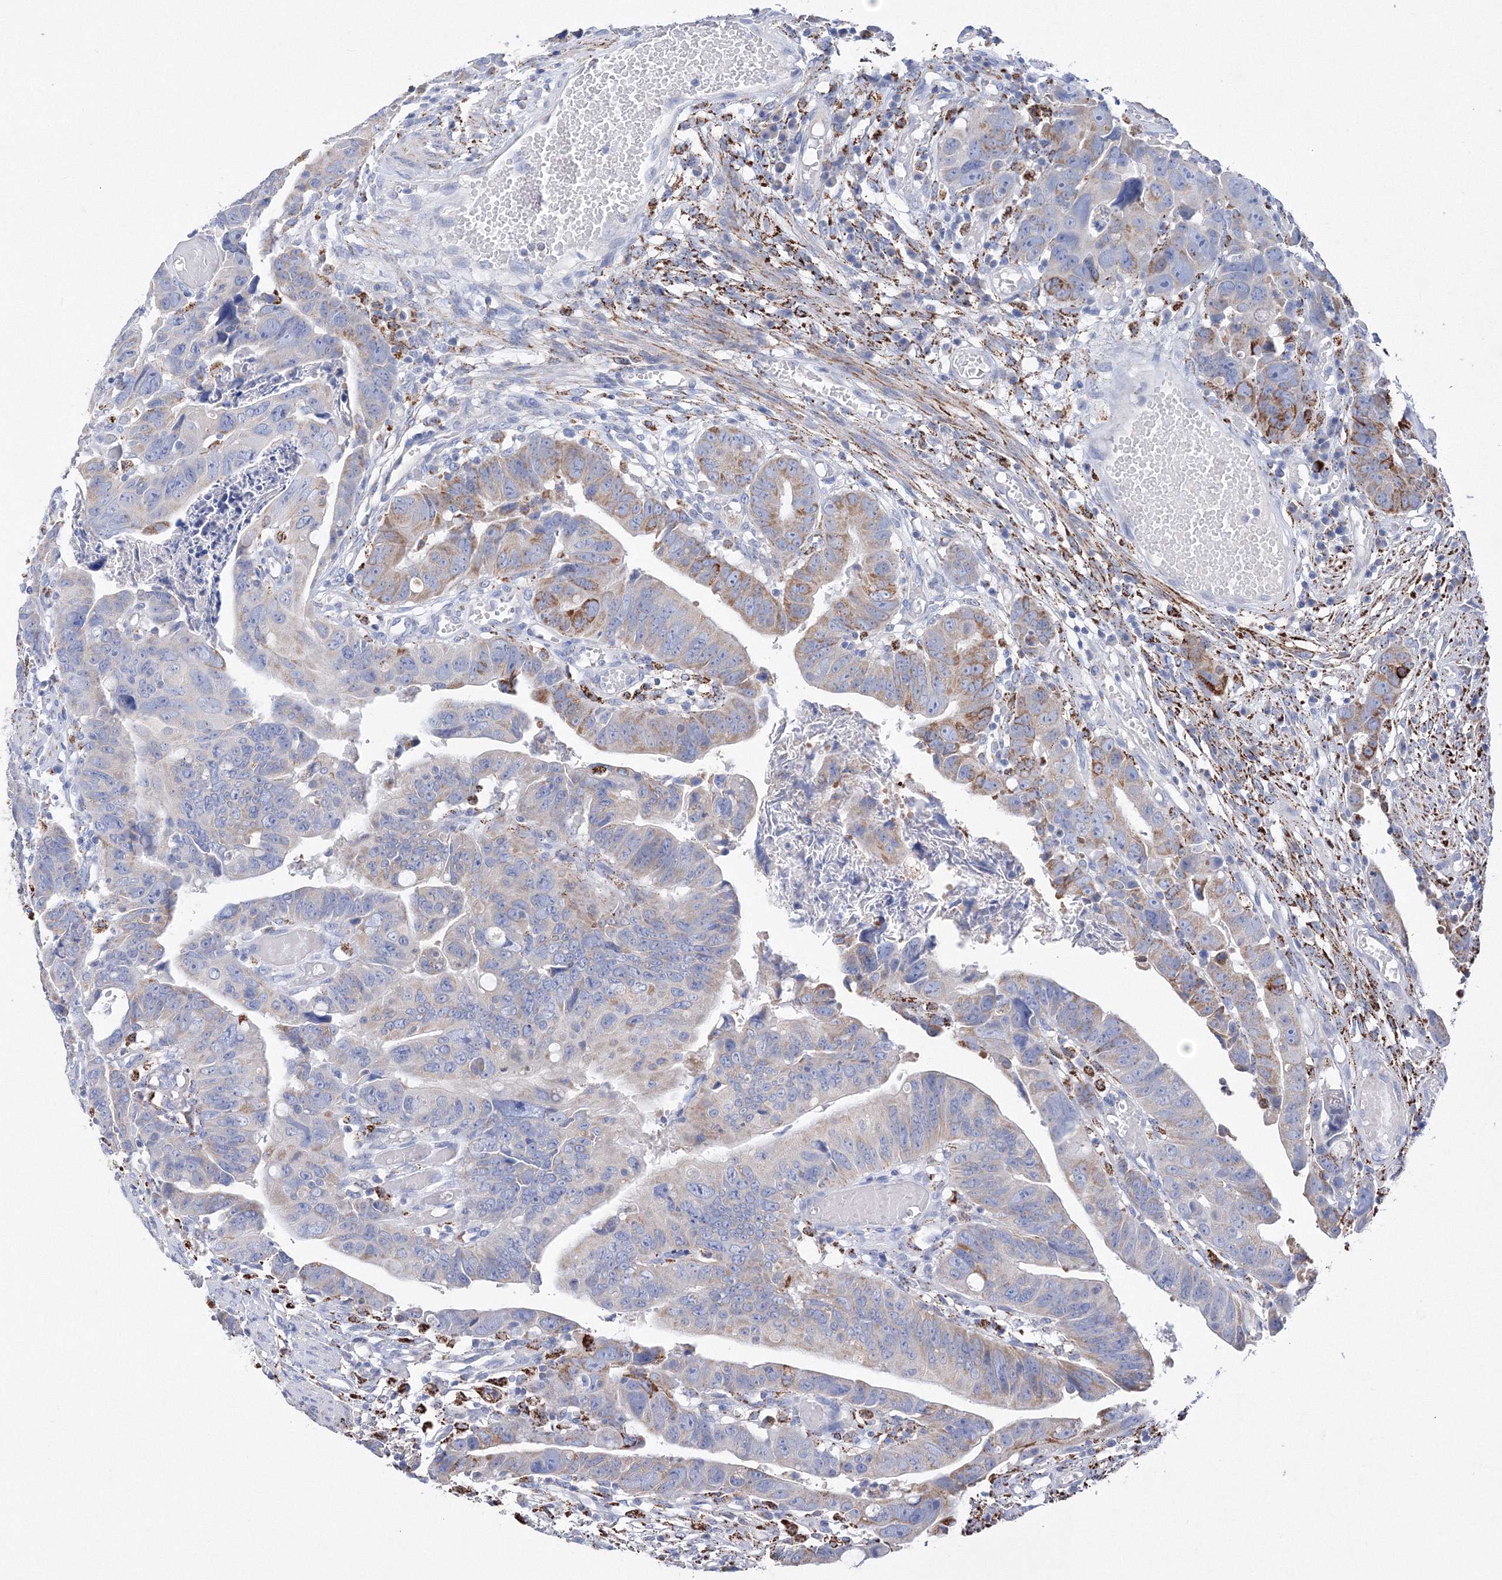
{"staining": {"intensity": "moderate", "quantity": "25%-75%", "location": "cytoplasmic/membranous"}, "tissue": "colorectal cancer", "cell_type": "Tumor cells", "image_type": "cancer", "snomed": [{"axis": "morphology", "description": "Adenocarcinoma, NOS"}, {"axis": "topography", "description": "Rectum"}], "caption": "A high-resolution photomicrograph shows immunohistochemistry (IHC) staining of colorectal adenocarcinoma, which demonstrates moderate cytoplasmic/membranous expression in about 25%-75% of tumor cells.", "gene": "MERTK", "patient": {"sex": "female", "age": 65}}